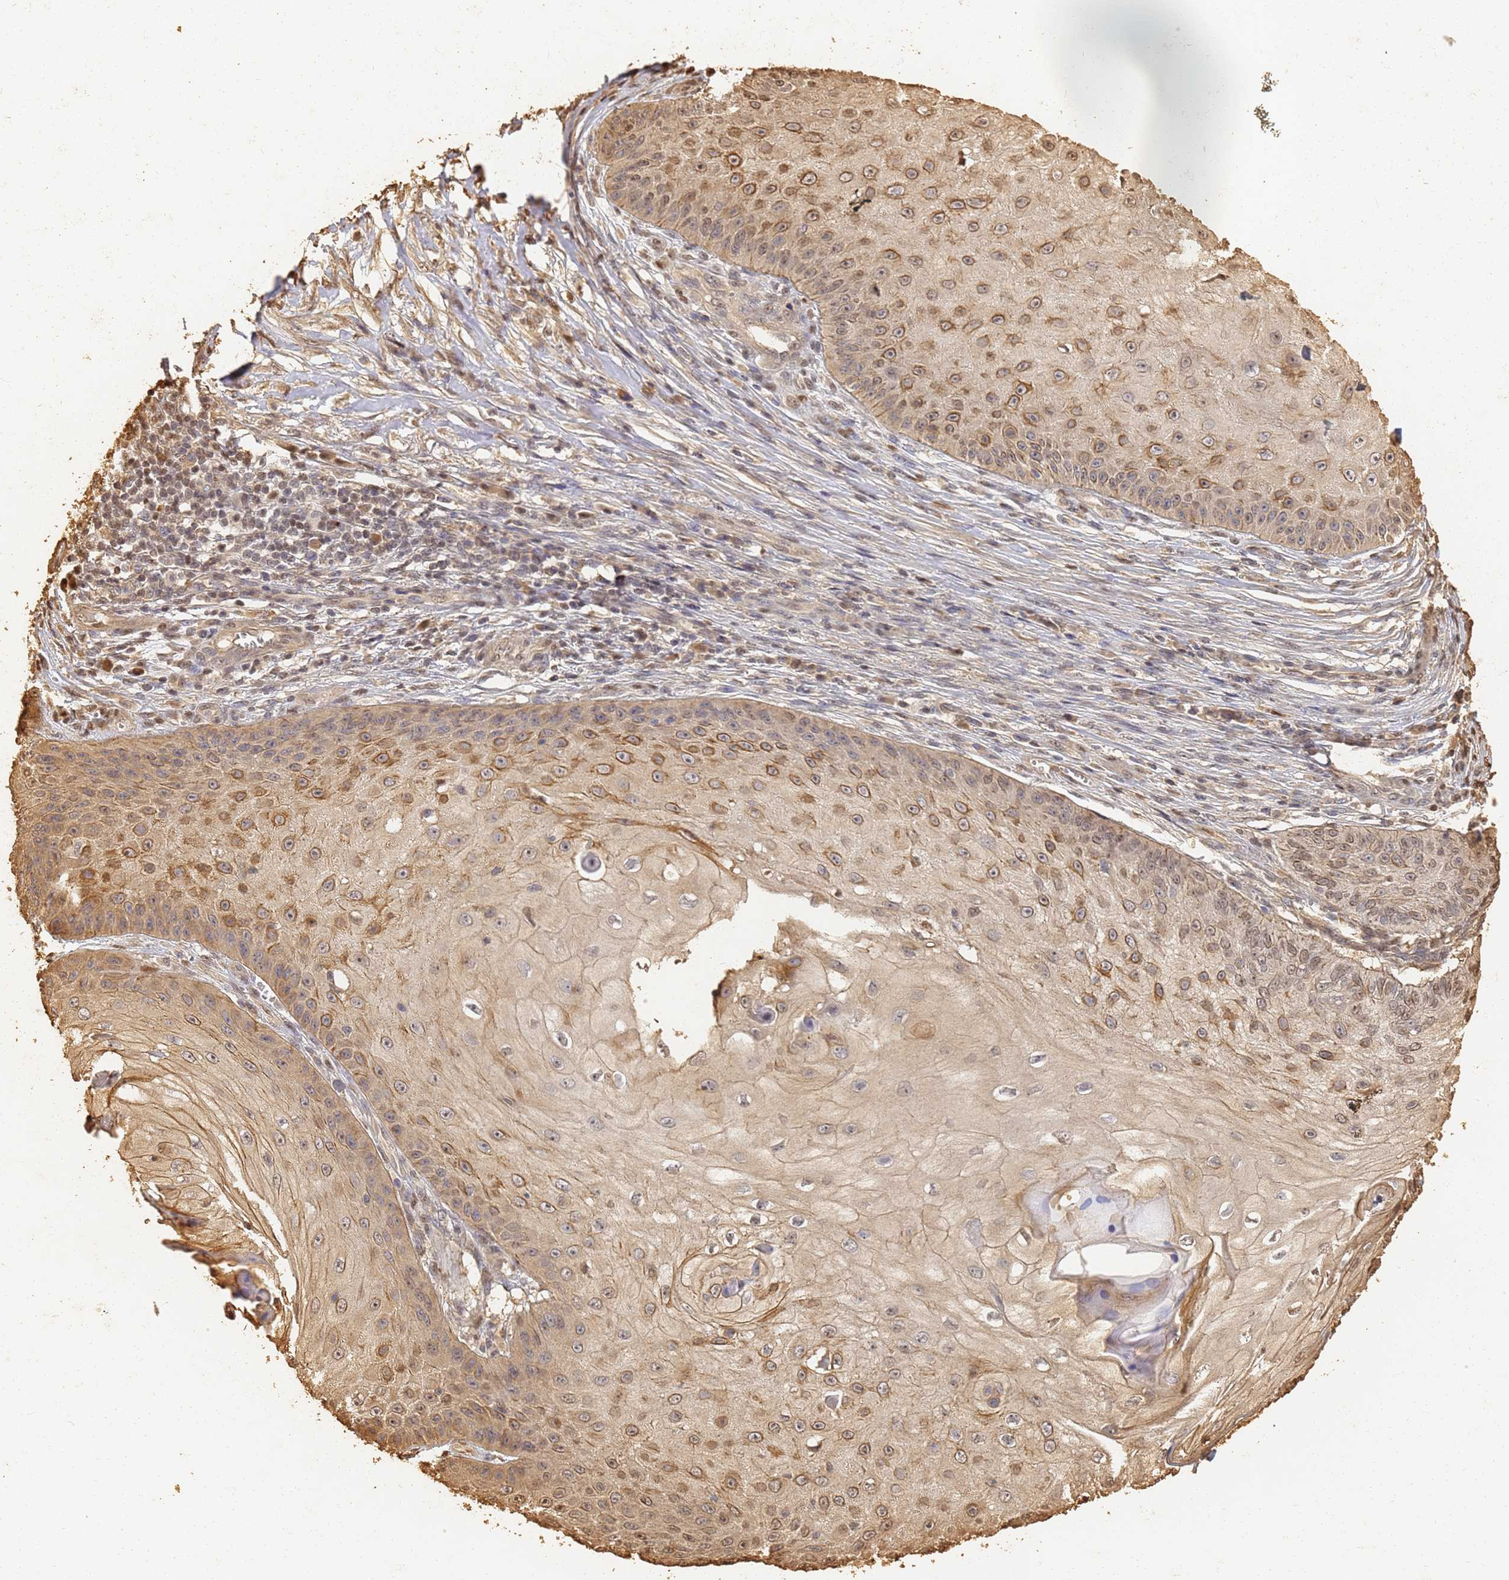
{"staining": {"intensity": "moderate", "quantity": "25%-75%", "location": "cytoplasmic/membranous"}, "tissue": "skin cancer", "cell_type": "Tumor cells", "image_type": "cancer", "snomed": [{"axis": "morphology", "description": "Squamous cell carcinoma, NOS"}, {"axis": "topography", "description": "Skin"}], "caption": "This is a photomicrograph of immunohistochemistry staining of squamous cell carcinoma (skin), which shows moderate expression in the cytoplasmic/membranous of tumor cells.", "gene": "JAK2", "patient": {"sex": "male", "age": 70}}